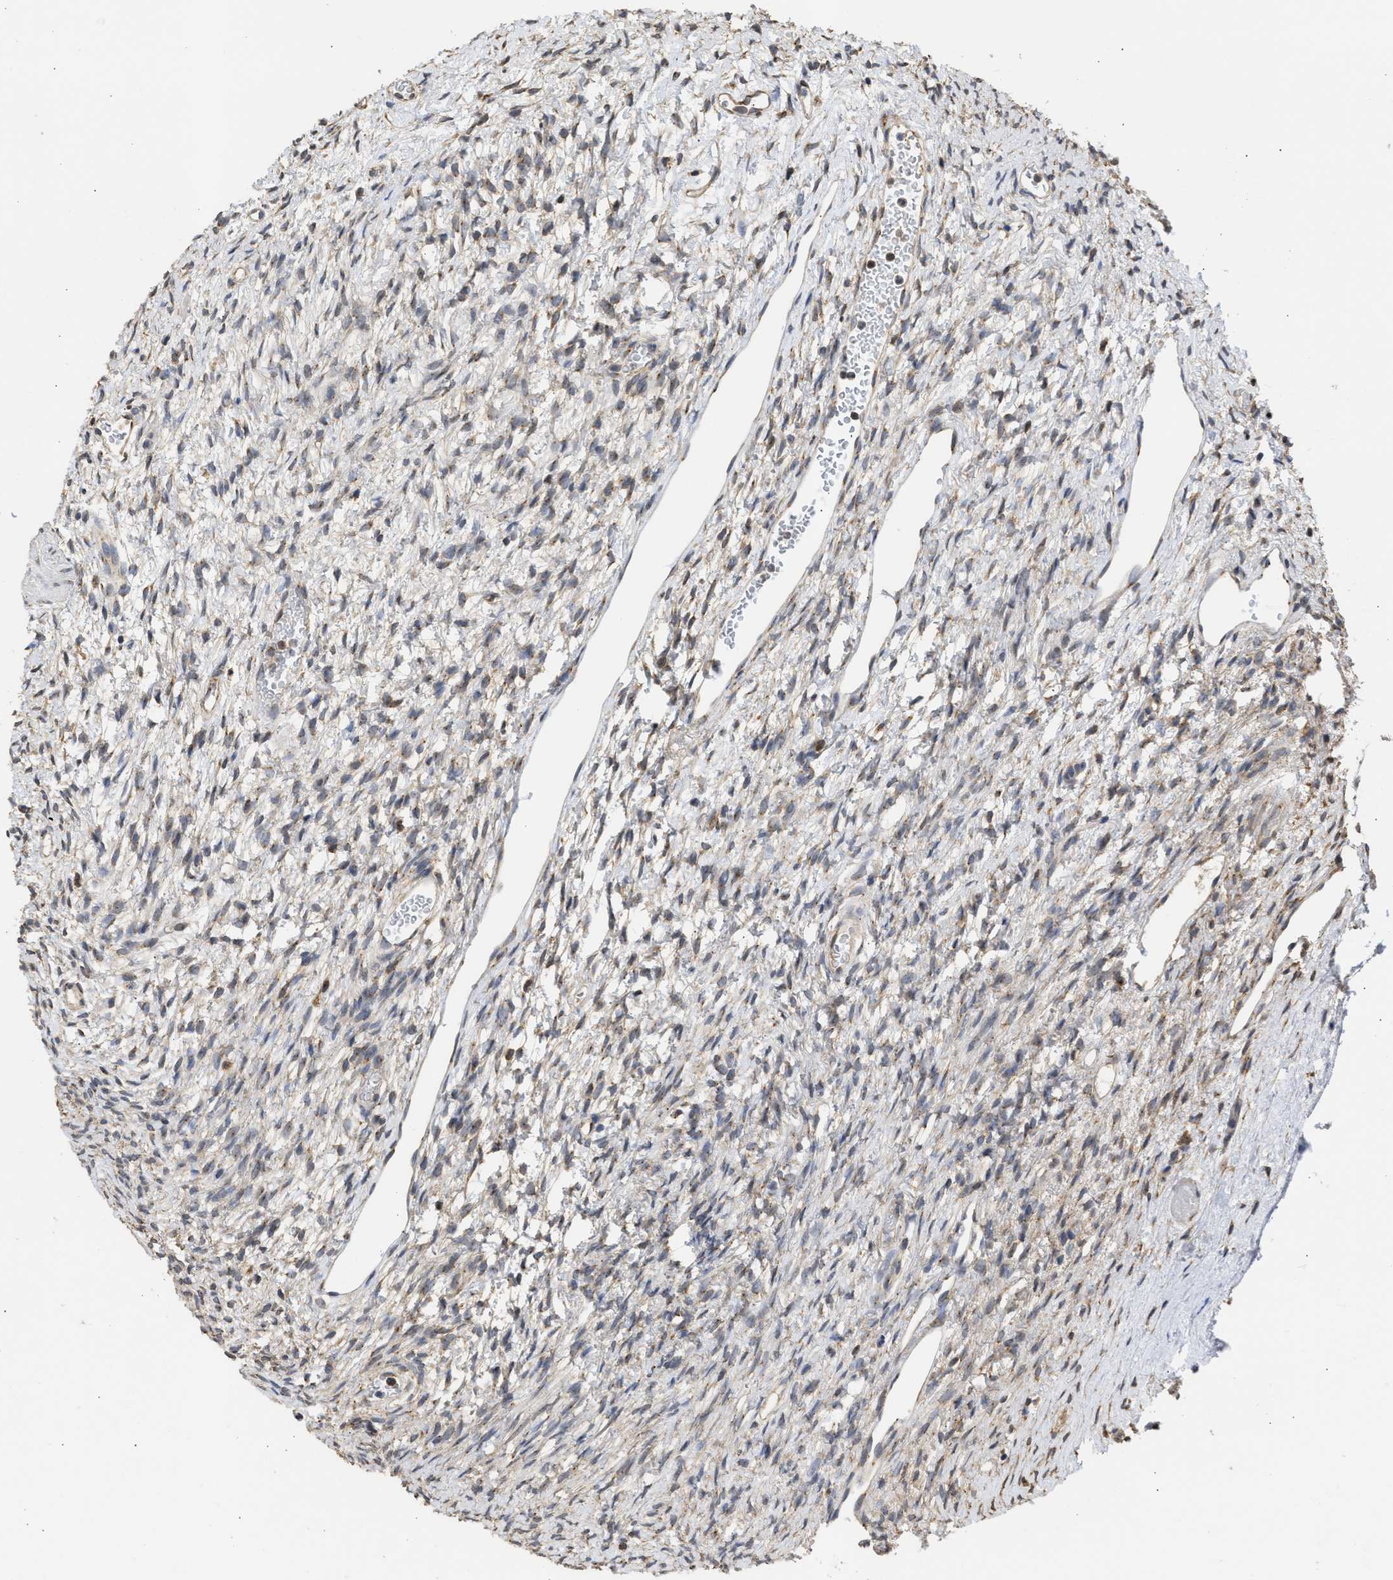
{"staining": {"intensity": "moderate", "quantity": ">75%", "location": "cytoplasmic/membranous"}, "tissue": "ovary", "cell_type": "Follicle cells", "image_type": "normal", "snomed": [{"axis": "morphology", "description": "Normal tissue, NOS"}, {"axis": "topography", "description": "Ovary"}], "caption": "Follicle cells display medium levels of moderate cytoplasmic/membranous staining in about >75% of cells in normal ovary.", "gene": "DNAJC1", "patient": {"sex": "female", "age": 33}}